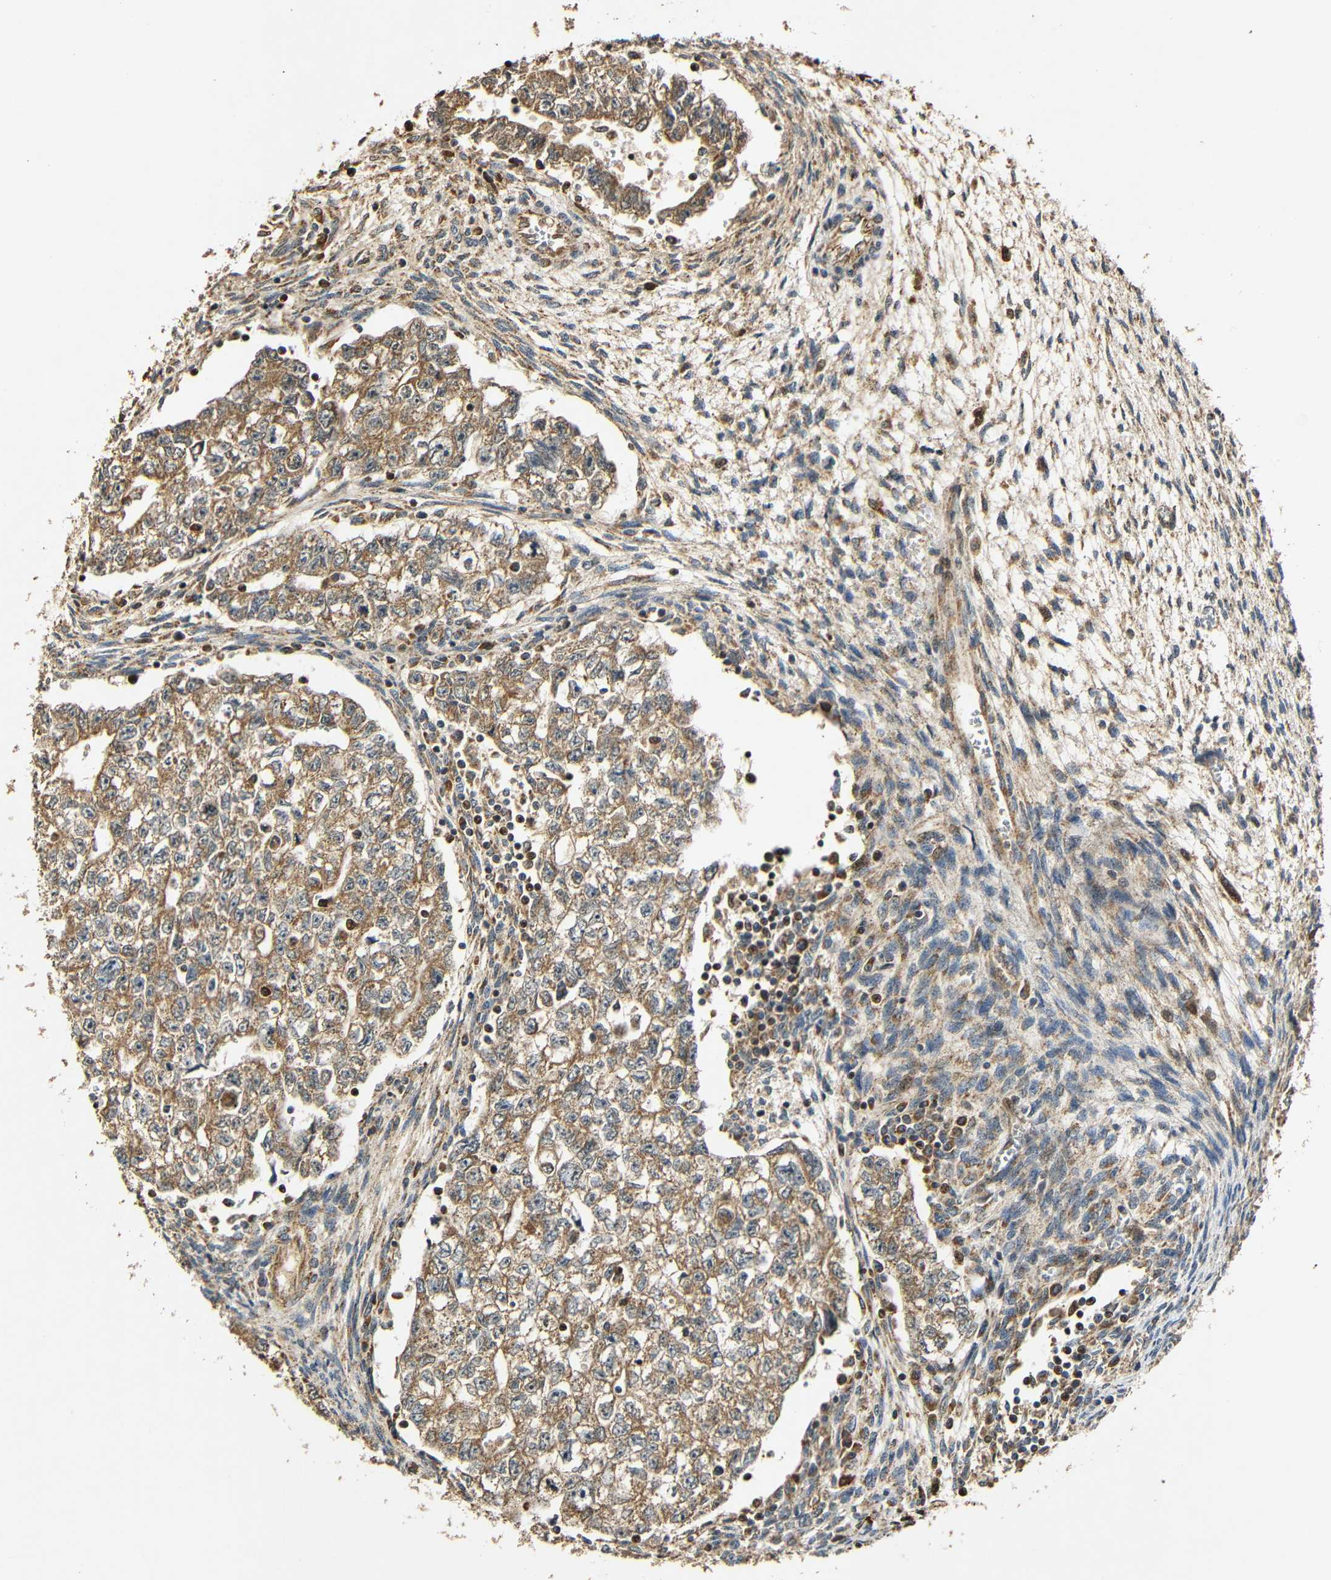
{"staining": {"intensity": "moderate", "quantity": ">75%", "location": "cytoplasmic/membranous"}, "tissue": "testis cancer", "cell_type": "Tumor cells", "image_type": "cancer", "snomed": [{"axis": "morphology", "description": "Seminoma, NOS"}, {"axis": "morphology", "description": "Carcinoma, Embryonal, NOS"}, {"axis": "topography", "description": "Testis"}], "caption": "Brown immunohistochemical staining in human embryonal carcinoma (testis) reveals moderate cytoplasmic/membranous expression in about >75% of tumor cells.", "gene": "KAZALD1", "patient": {"sex": "male", "age": 38}}